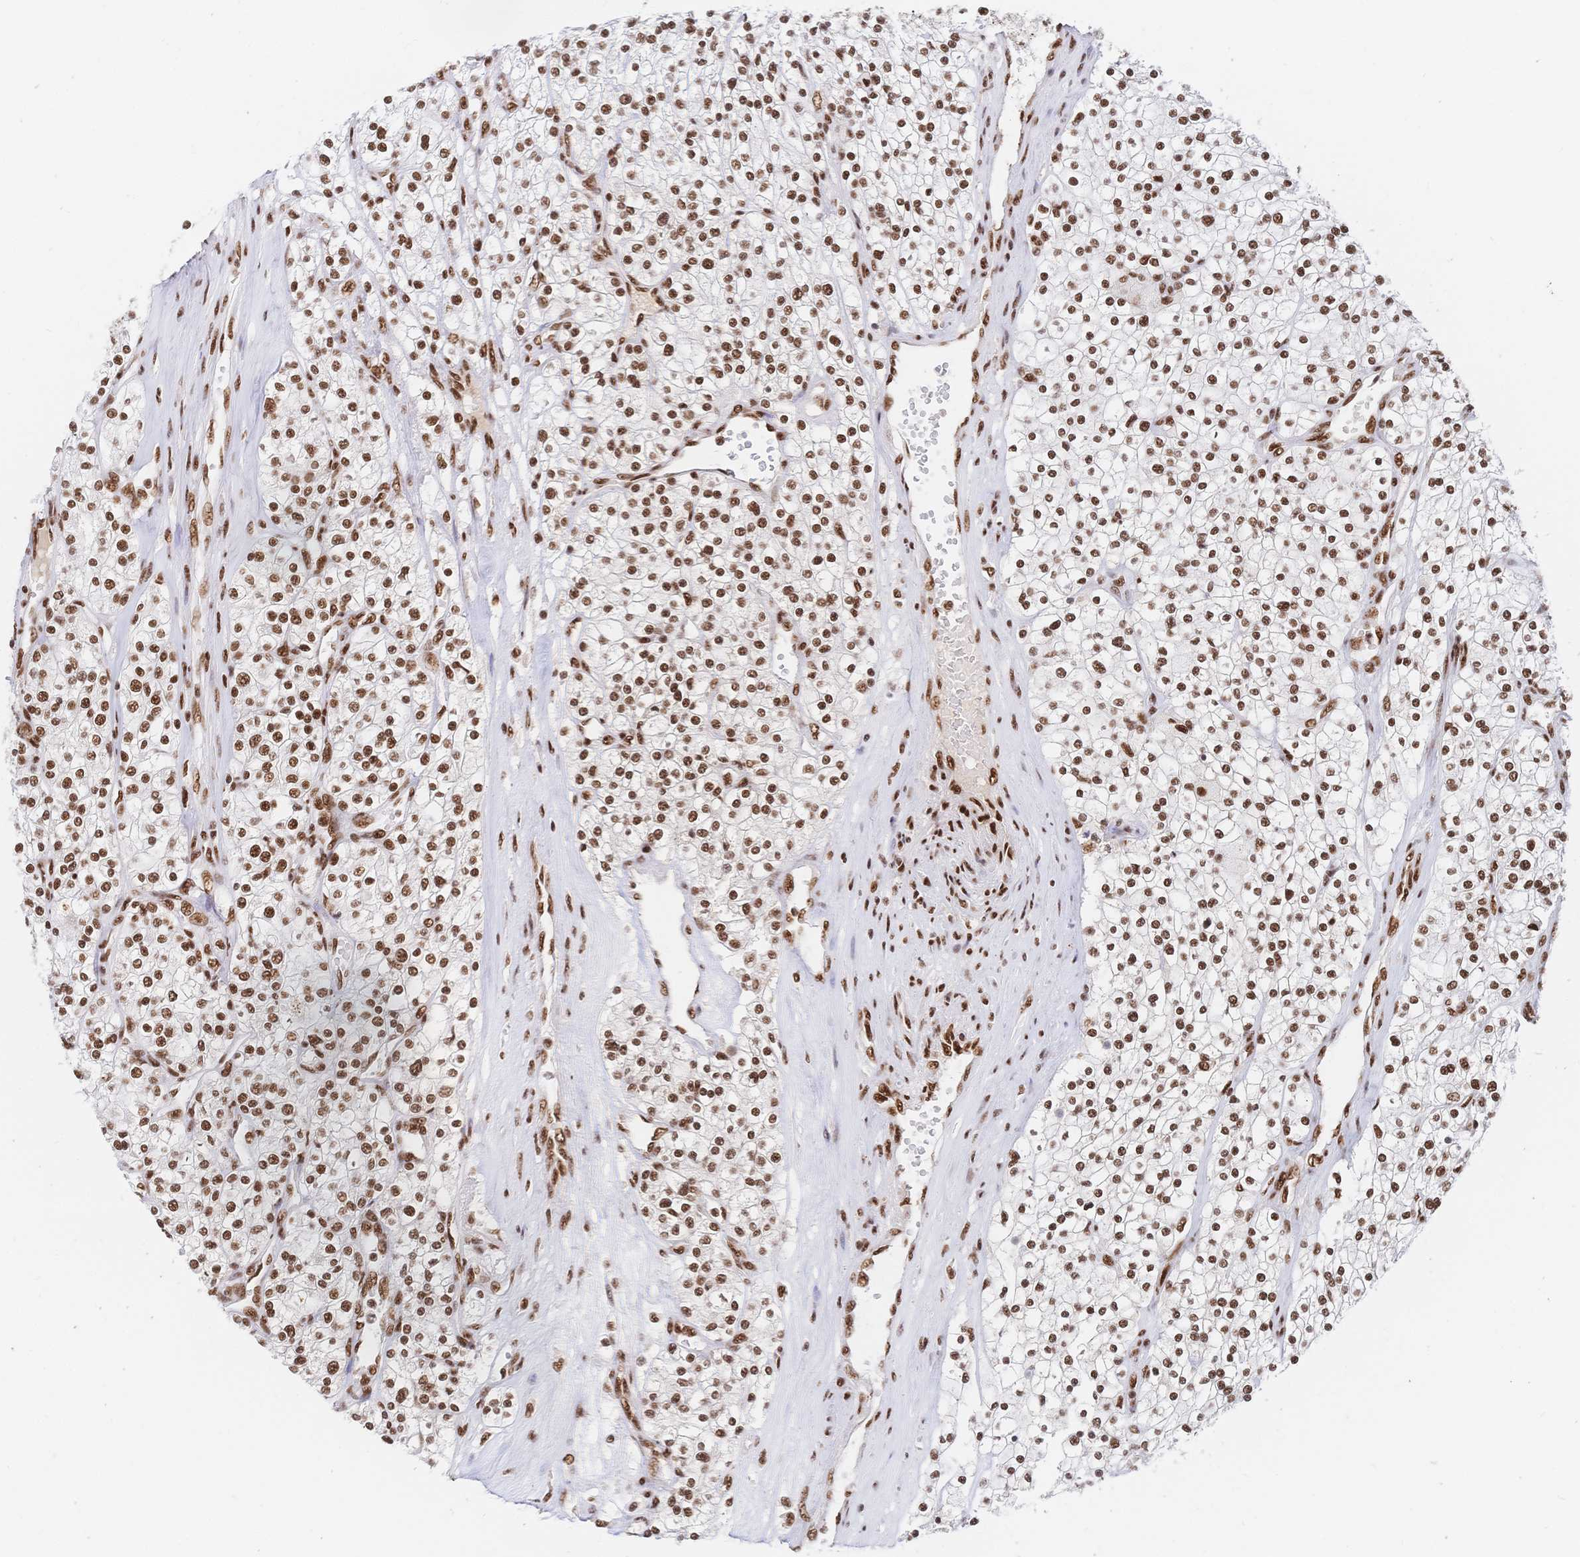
{"staining": {"intensity": "moderate", "quantity": ">75%", "location": "nuclear"}, "tissue": "renal cancer", "cell_type": "Tumor cells", "image_type": "cancer", "snomed": [{"axis": "morphology", "description": "Adenocarcinoma, NOS"}, {"axis": "topography", "description": "Kidney"}], "caption": "The histopathology image reveals immunohistochemical staining of renal cancer. There is moderate nuclear positivity is appreciated in about >75% of tumor cells. The protein of interest is stained brown, and the nuclei are stained in blue (DAB (3,3'-diaminobenzidine) IHC with brightfield microscopy, high magnification).", "gene": "SRSF1", "patient": {"sex": "male", "age": 80}}